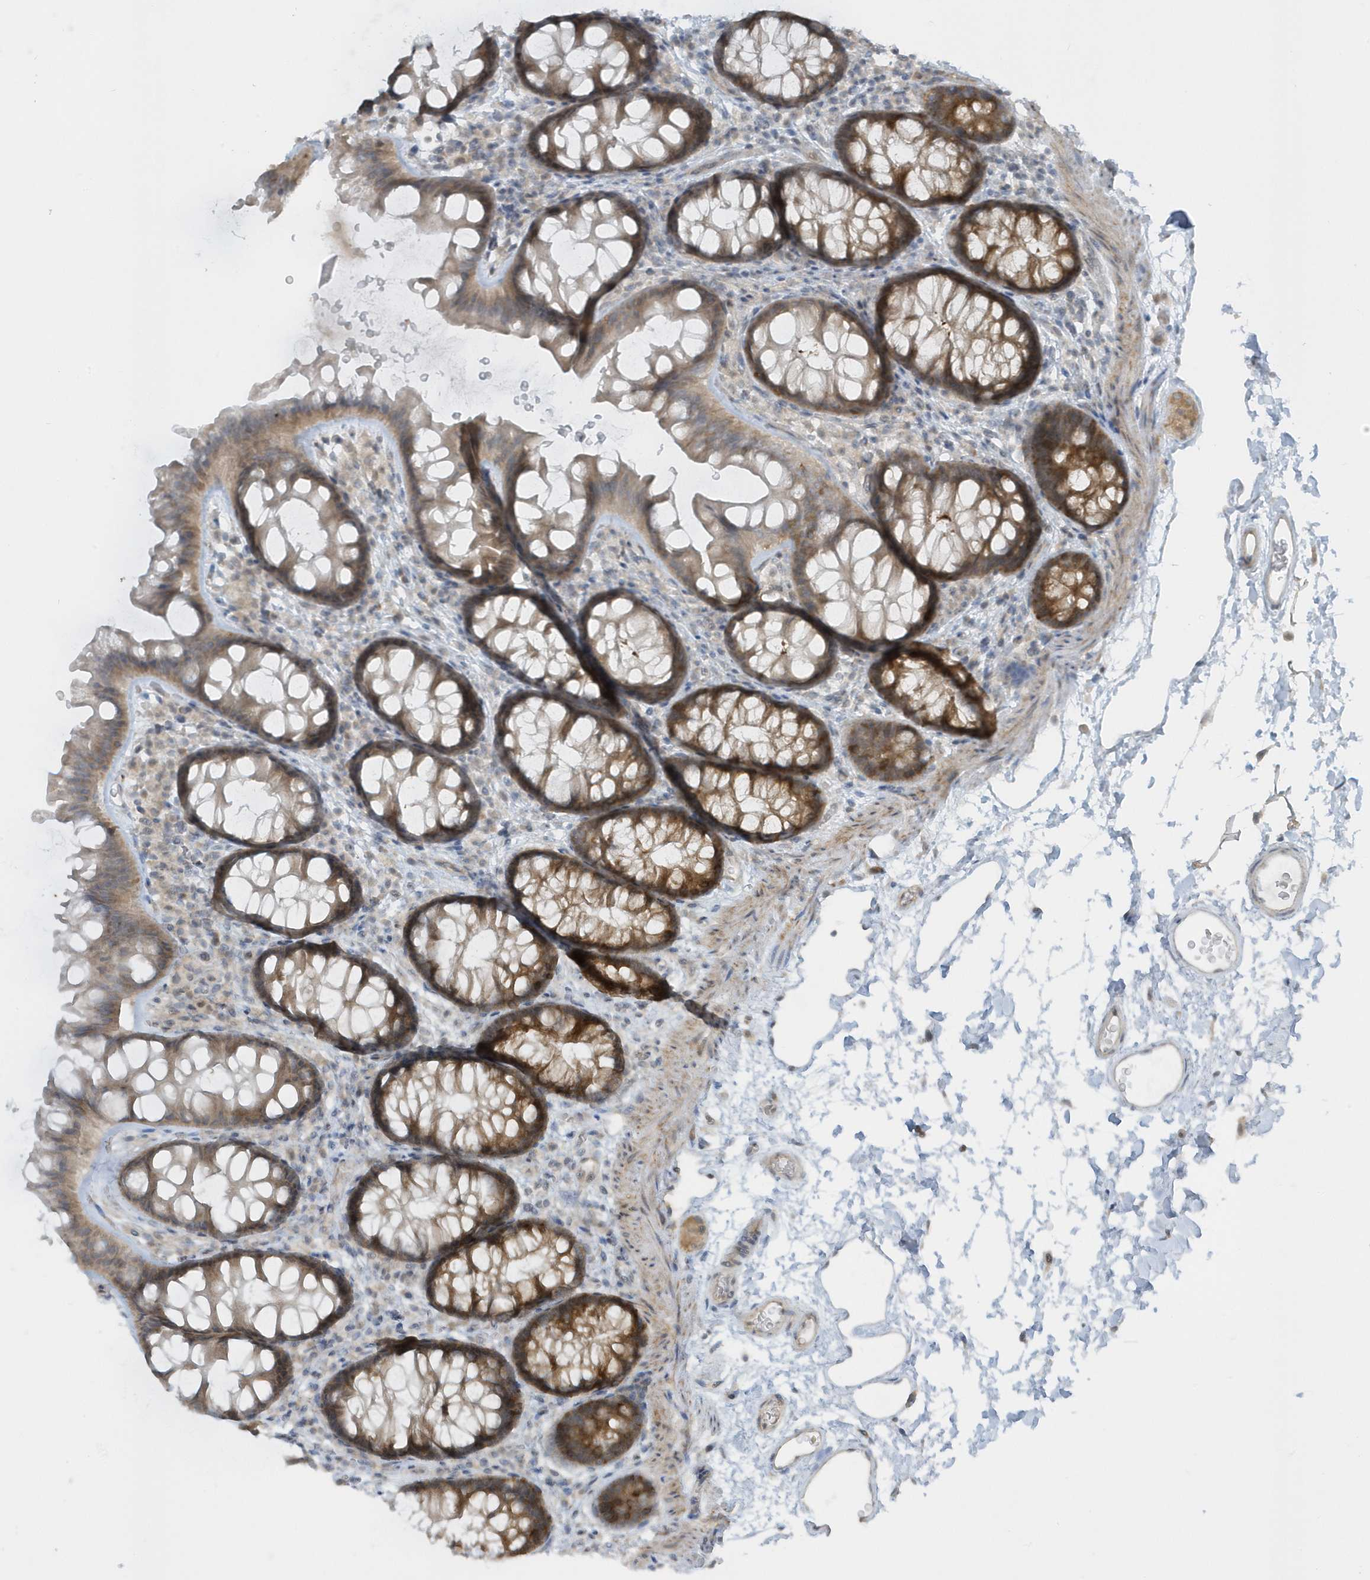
{"staining": {"intensity": "negative", "quantity": "none", "location": "none"}, "tissue": "colon", "cell_type": "Endothelial cells", "image_type": "normal", "snomed": [{"axis": "morphology", "description": "Normal tissue, NOS"}, {"axis": "topography", "description": "Colon"}], "caption": "IHC image of unremarkable colon stained for a protein (brown), which demonstrates no positivity in endothelial cells.", "gene": "SCN3A", "patient": {"sex": "female", "age": 62}}